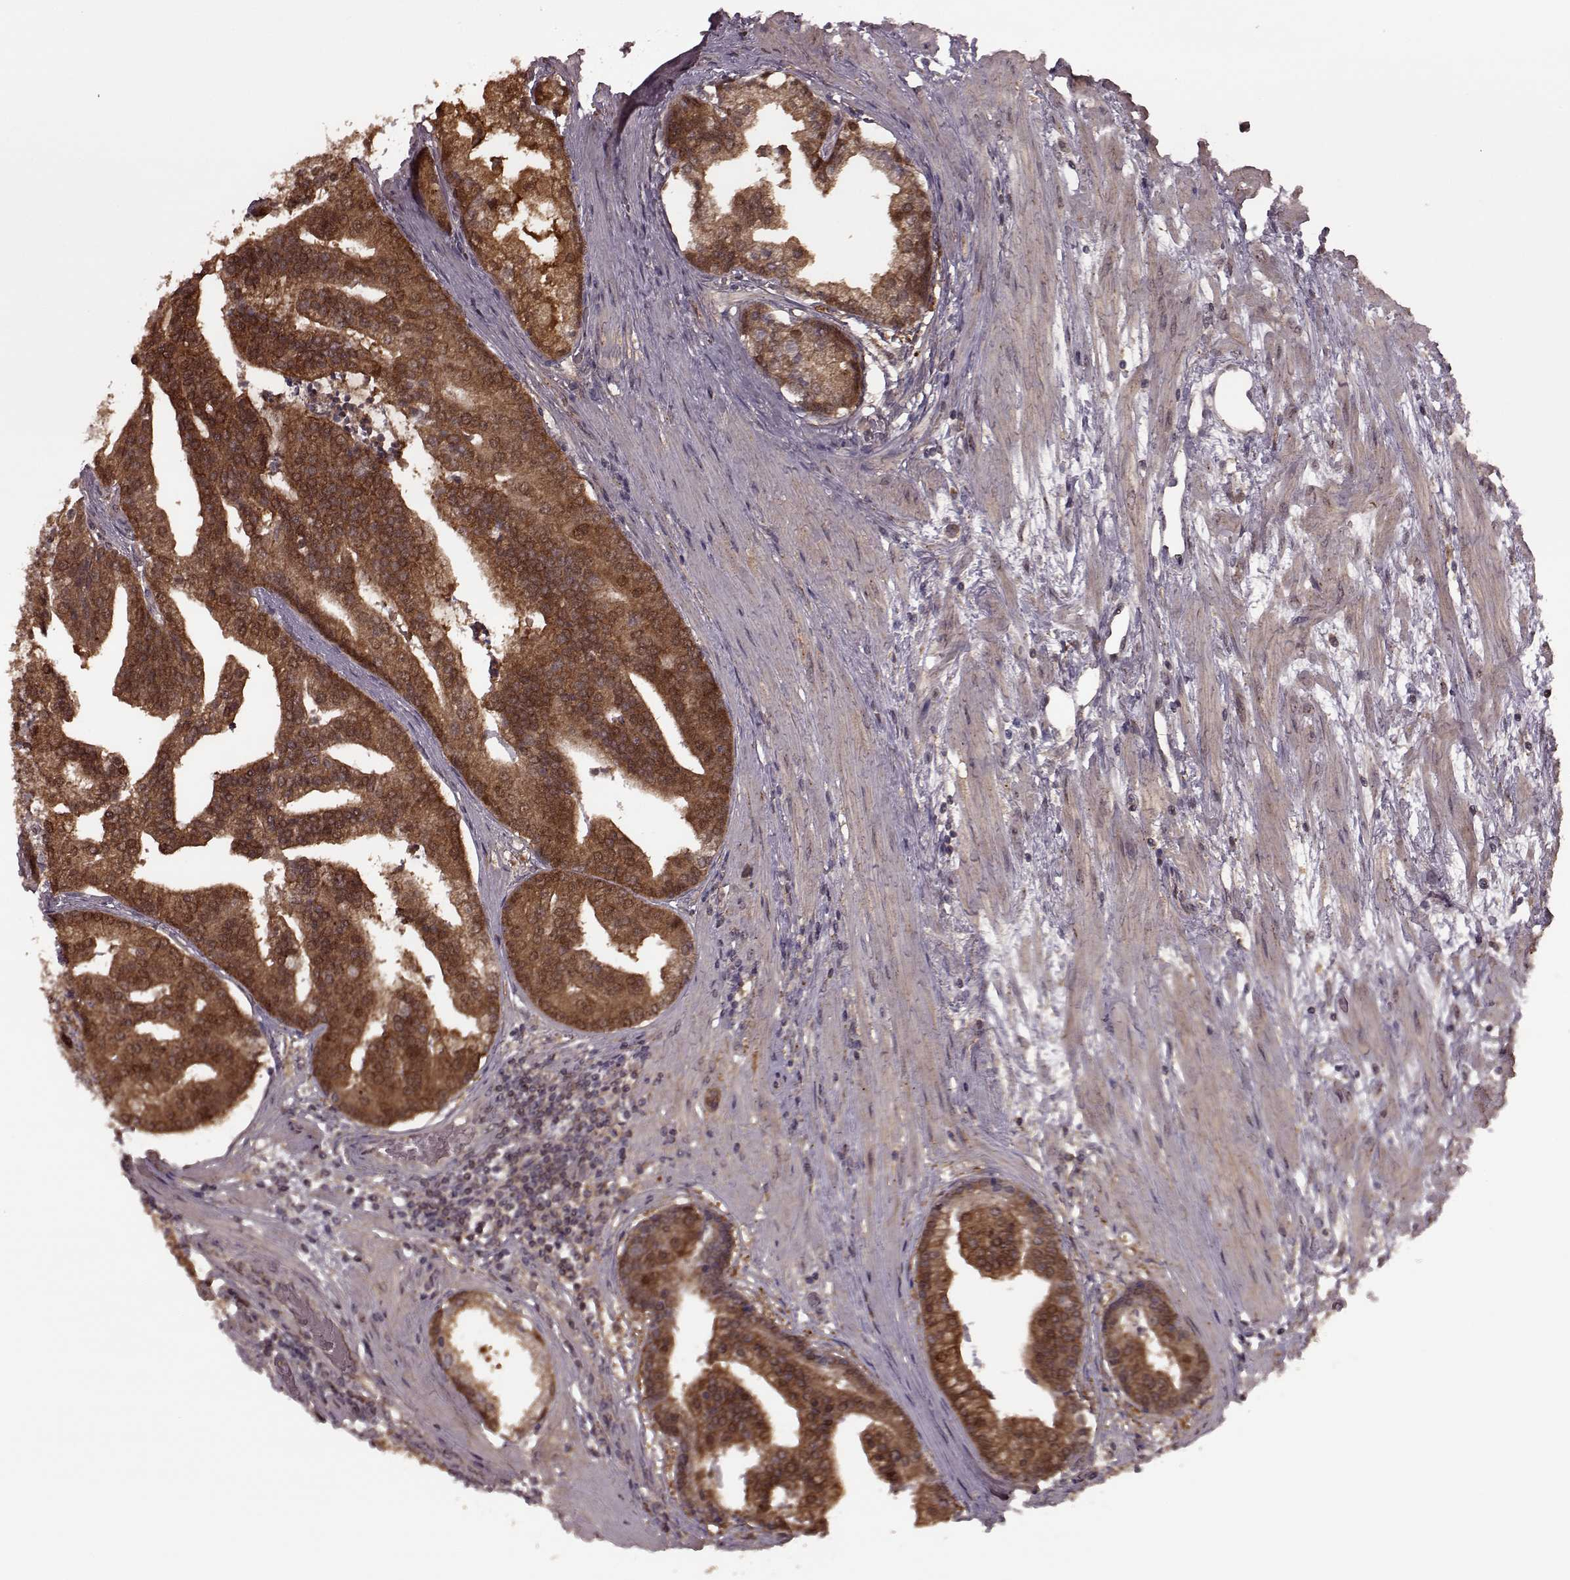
{"staining": {"intensity": "moderate", "quantity": ">75%", "location": "cytoplasmic/membranous"}, "tissue": "prostate cancer", "cell_type": "Tumor cells", "image_type": "cancer", "snomed": [{"axis": "morphology", "description": "Adenocarcinoma, NOS"}, {"axis": "topography", "description": "Prostate and seminal vesicle, NOS"}, {"axis": "topography", "description": "Prostate"}], "caption": "Moderate cytoplasmic/membranous protein staining is identified in approximately >75% of tumor cells in prostate cancer (adenocarcinoma).", "gene": "GSS", "patient": {"sex": "male", "age": 44}}